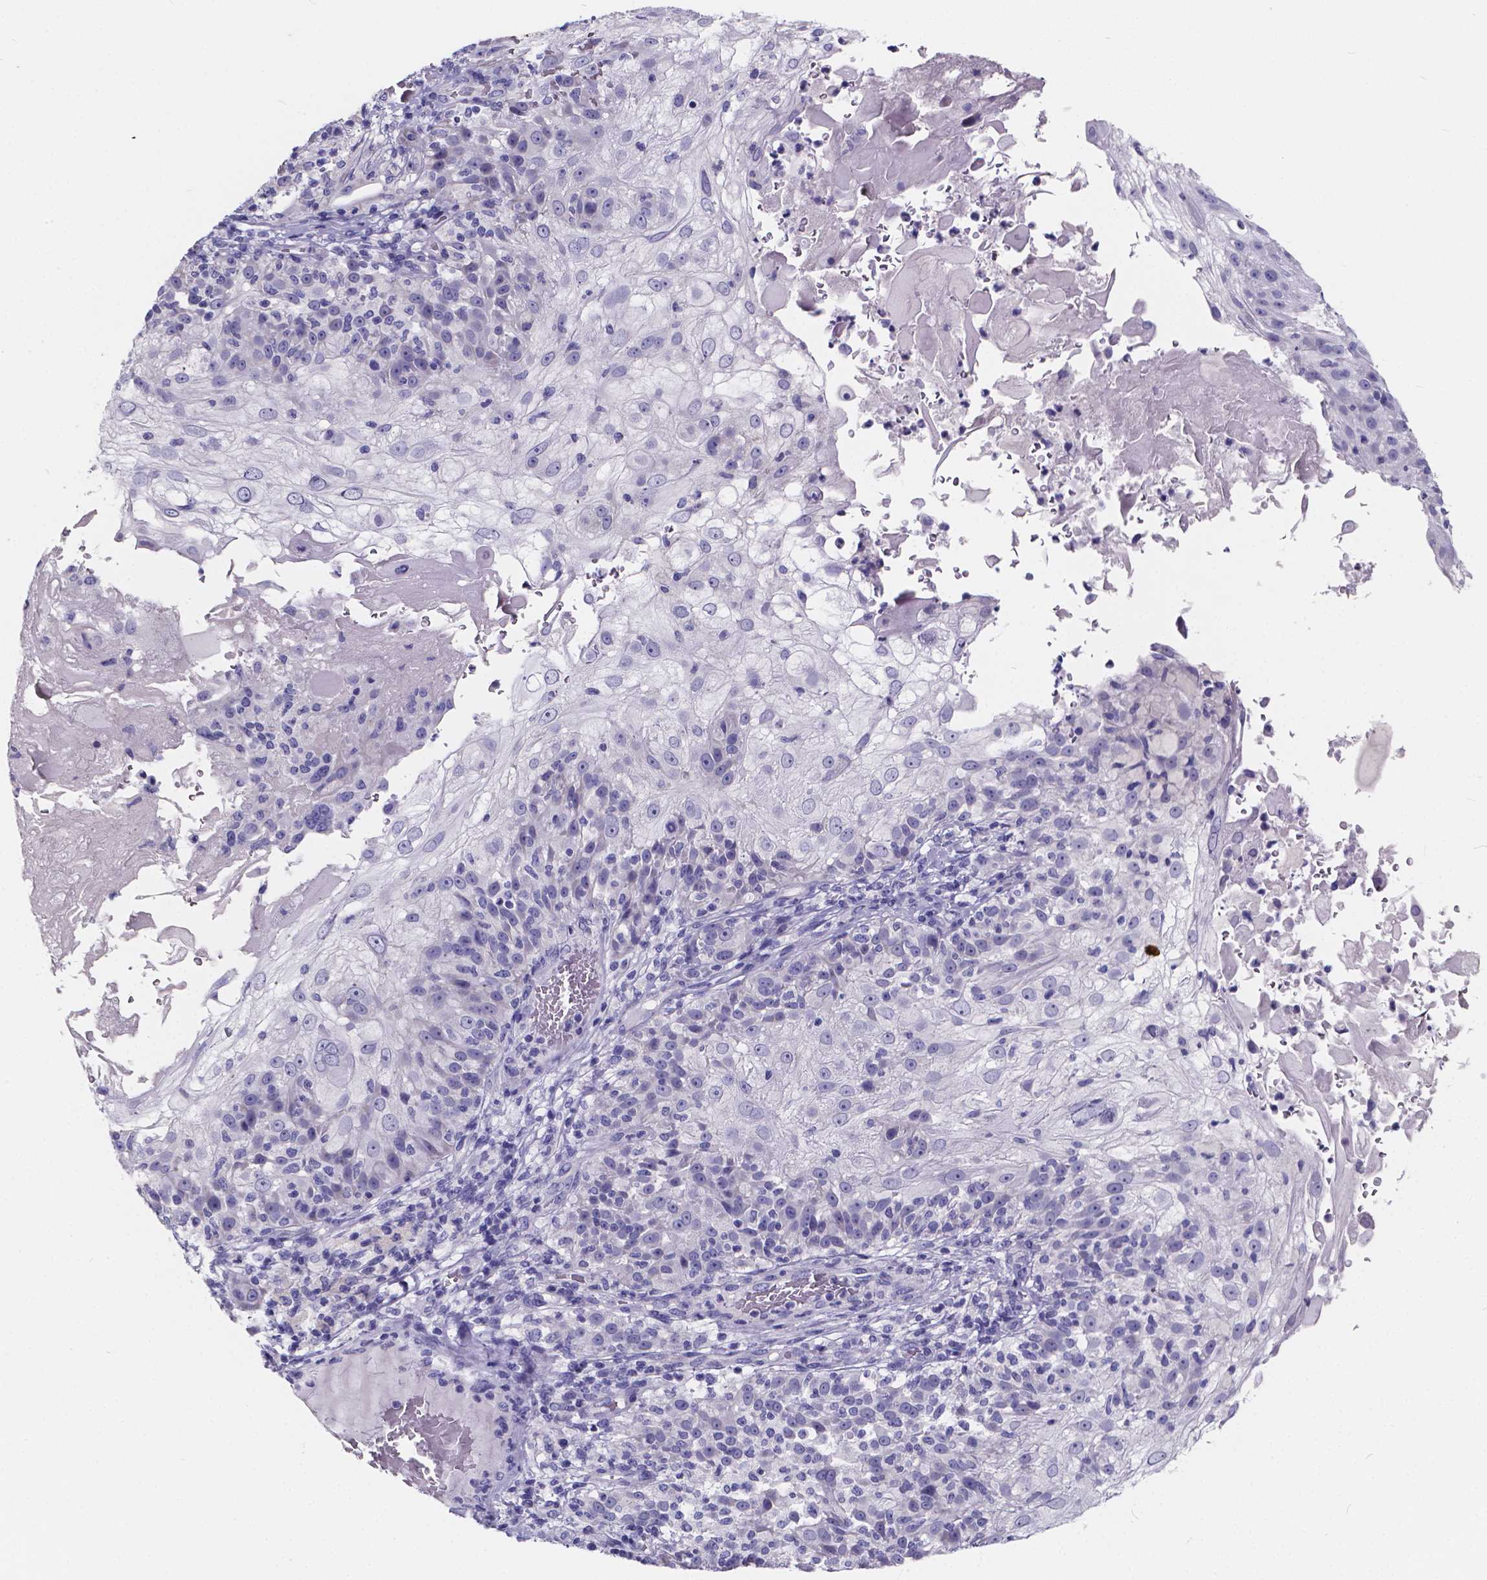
{"staining": {"intensity": "negative", "quantity": "none", "location": "none"}, "tissue": "skin cancer", "cell_type": "Tumor cells", "image_type": "cancer", "snomed": [{"axis": "morphology", "description": "Normal tissue, NOS"}, {"axis": "morphology", "description": "Squamous cell carcinoma, NOS"}, {"axis": "topography", "description": "Skin"}], "caption": "Skin cancer (squamous cell carcinoma) stained for a protein using immunohistochemistry shows no expression tumor cells.", "gene": "SPEF2", "patient": {"sex": "female", "age": 83}}